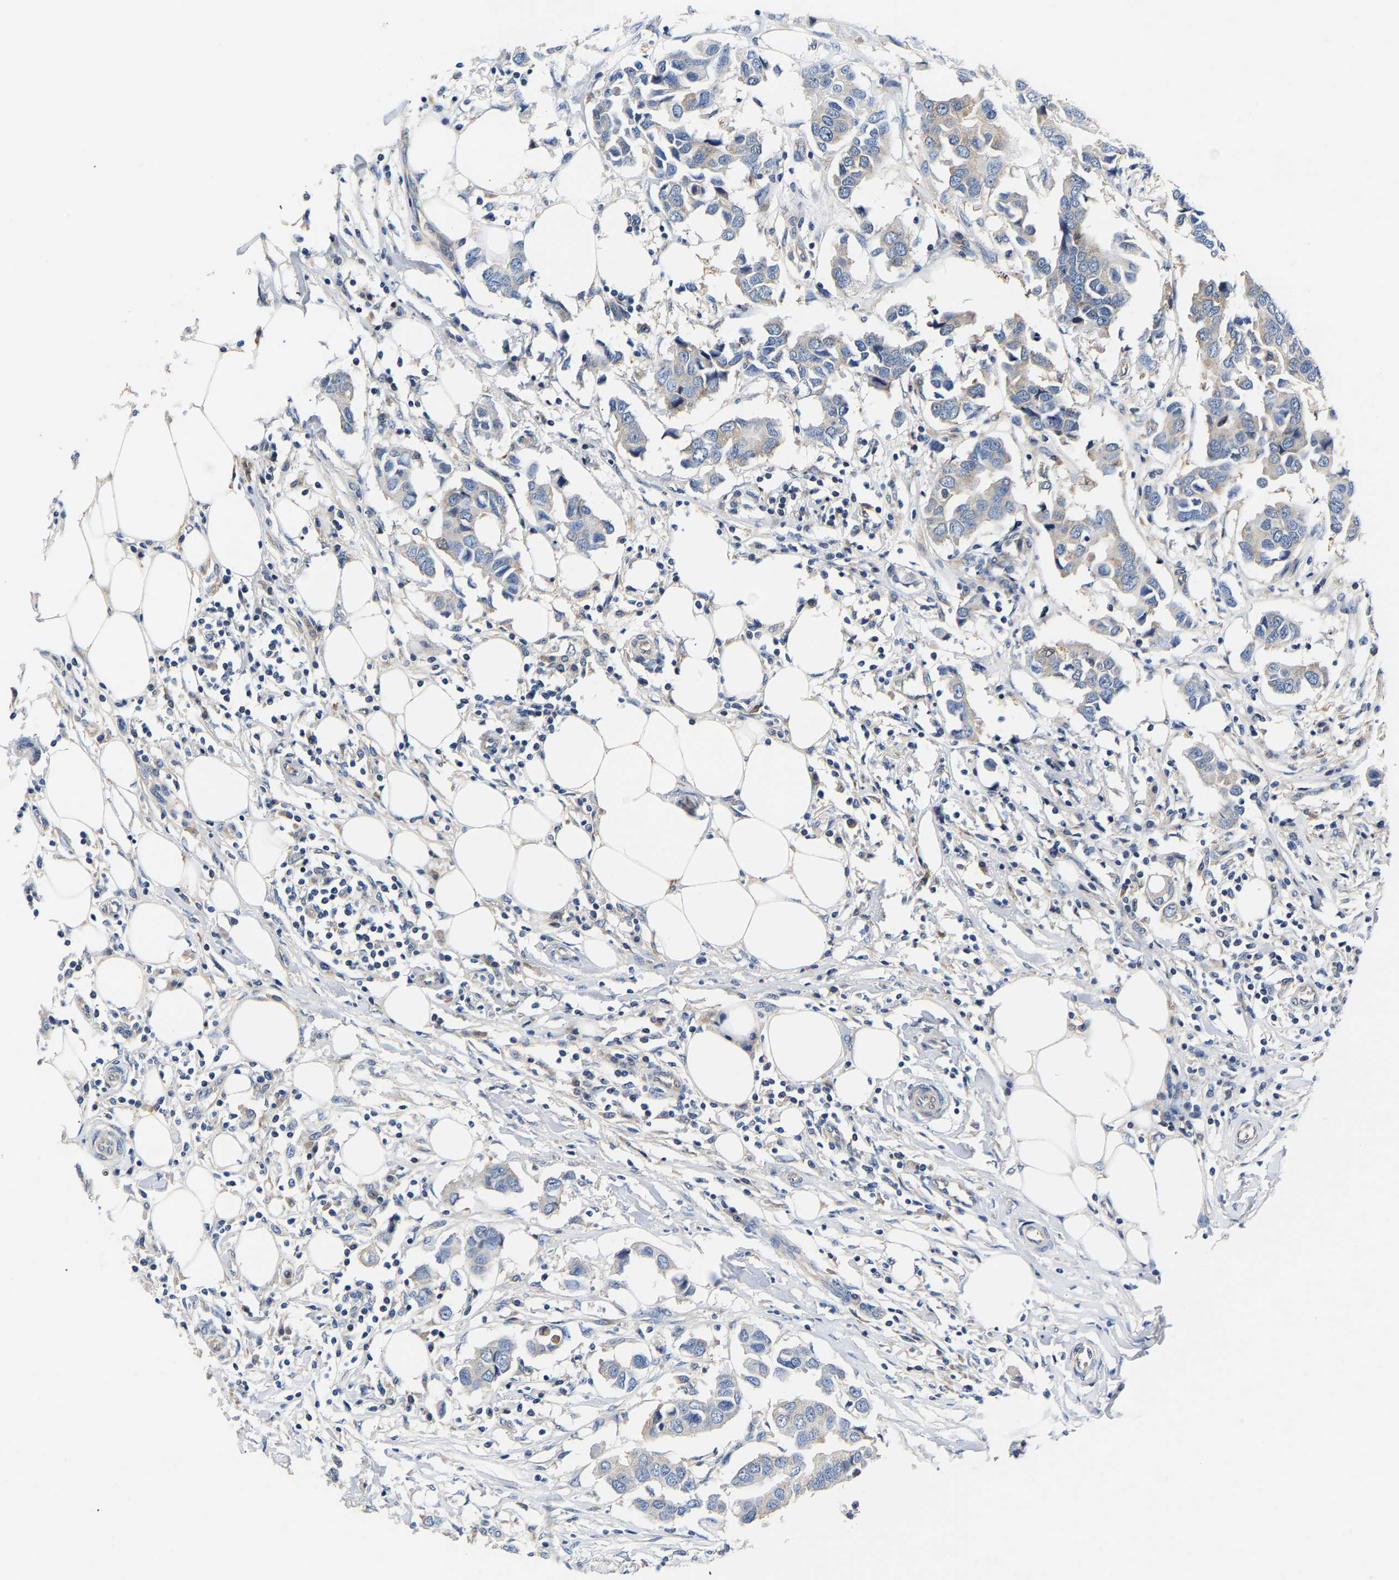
{"staining": {"intensity": "negative", "quantity": "none", "location": "none"}, "tissue": "breast cancer", "cell_type": "Tumor cells", "image_type": "cancer", "snomed": [{"axis": "morphology", "description": "Duct carcinoma"}, {"axis": "topography", "description": "Breast"}], "caption": "An immunohistochemistry (IHC) photomicrograph of breast cancer (intraductal carcinoma) is shown. There is no staining in tumor cells of breast cancer (intraductal carcinoma).", "gene": "AIMP2", "patient": {"sex": "female", "age": 80}}